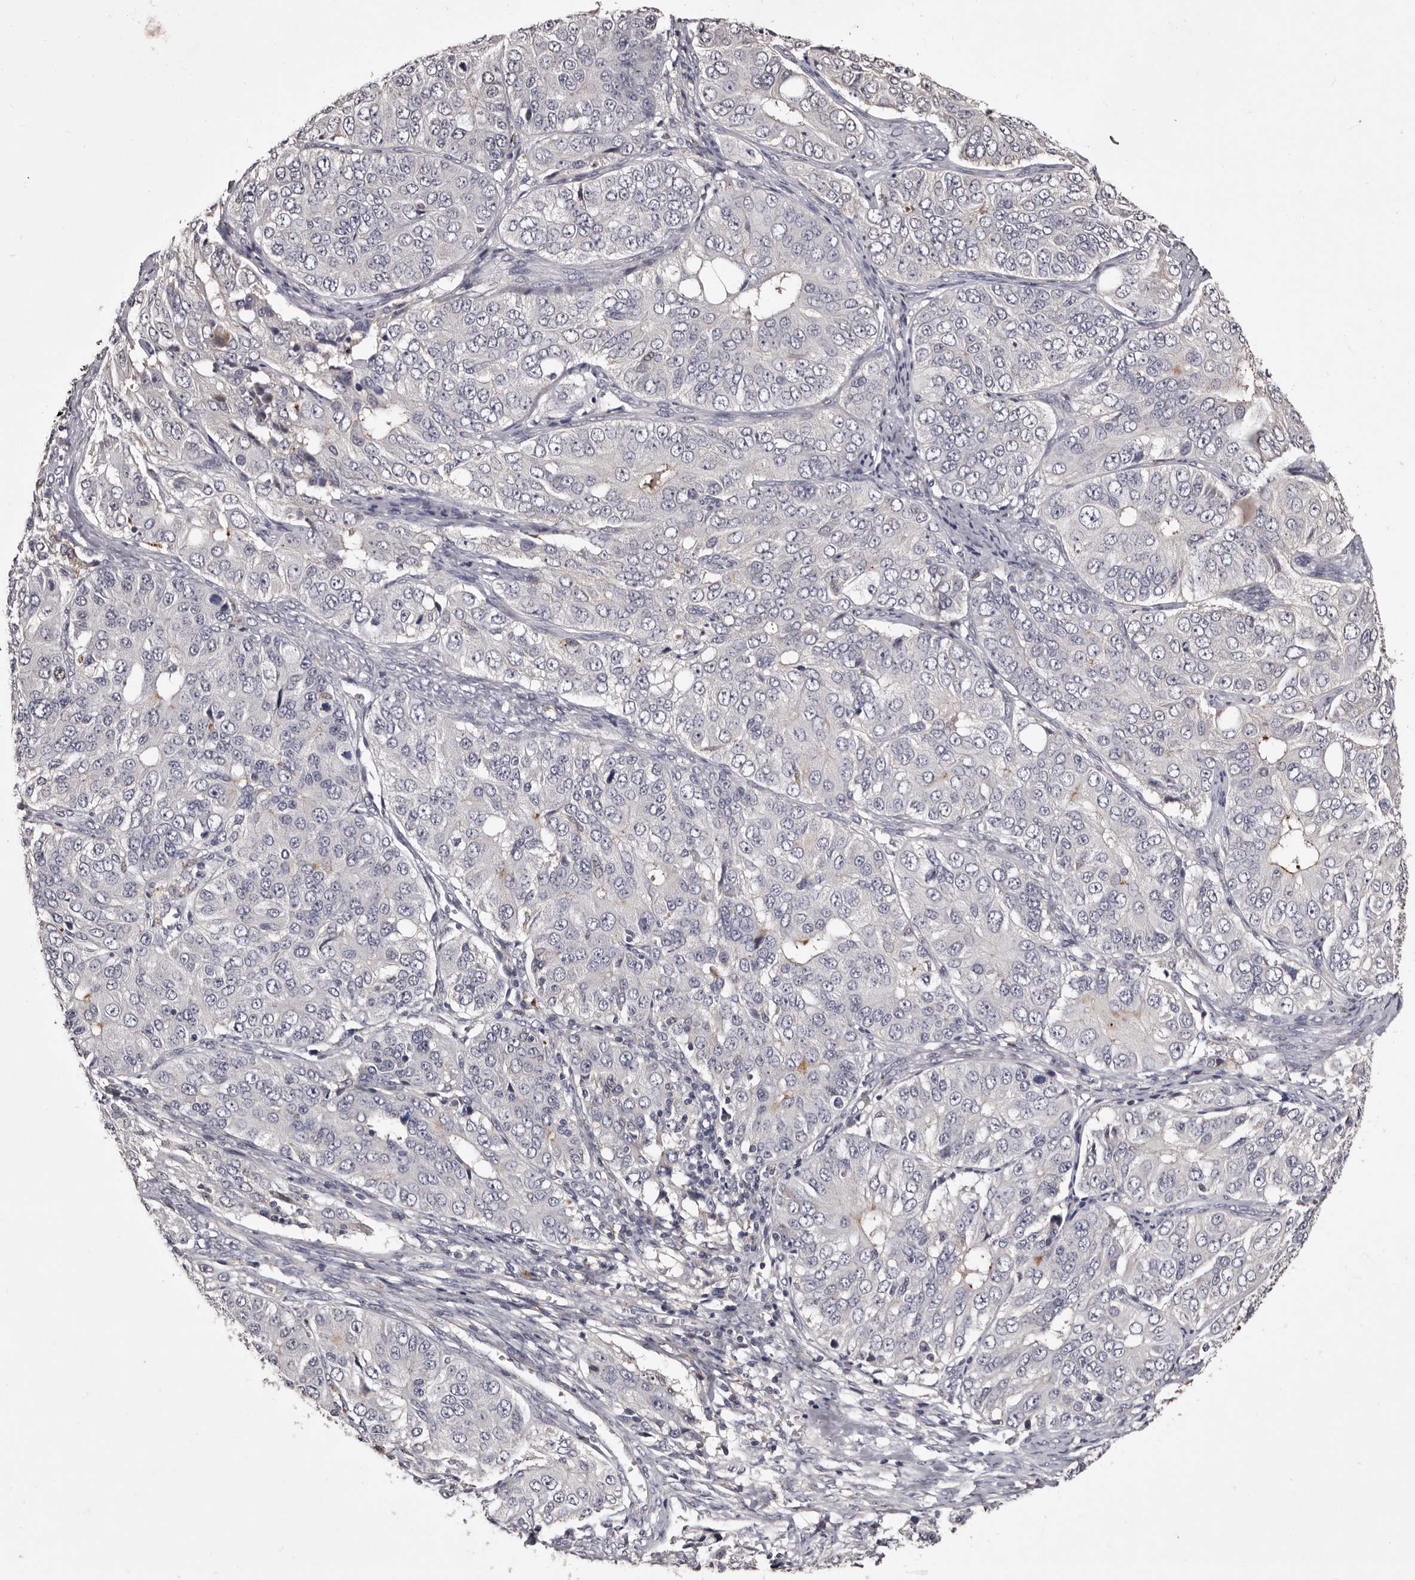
{"staining": {"intensity": "negative", "quantity": "none", "location": "none"}, "tissue": "ovarian cancer", "cell_type": "Tumor cells", "image_type": "cancer", "snomed": [{"axis": "morphology", "description": "Carcinoma, endometroid"}, {"axis": "topography", "description": "Ovary"}], "caption": "High power microscopy photomicrograph of an immunohistochemistry (IHC) photomicrograph of ovarian cancer (endometroid carcinoma), revealing no significant positivity in tumor cells.", "gene": "SLC10A4", "patient": {"sex": "female", "age": 51}}